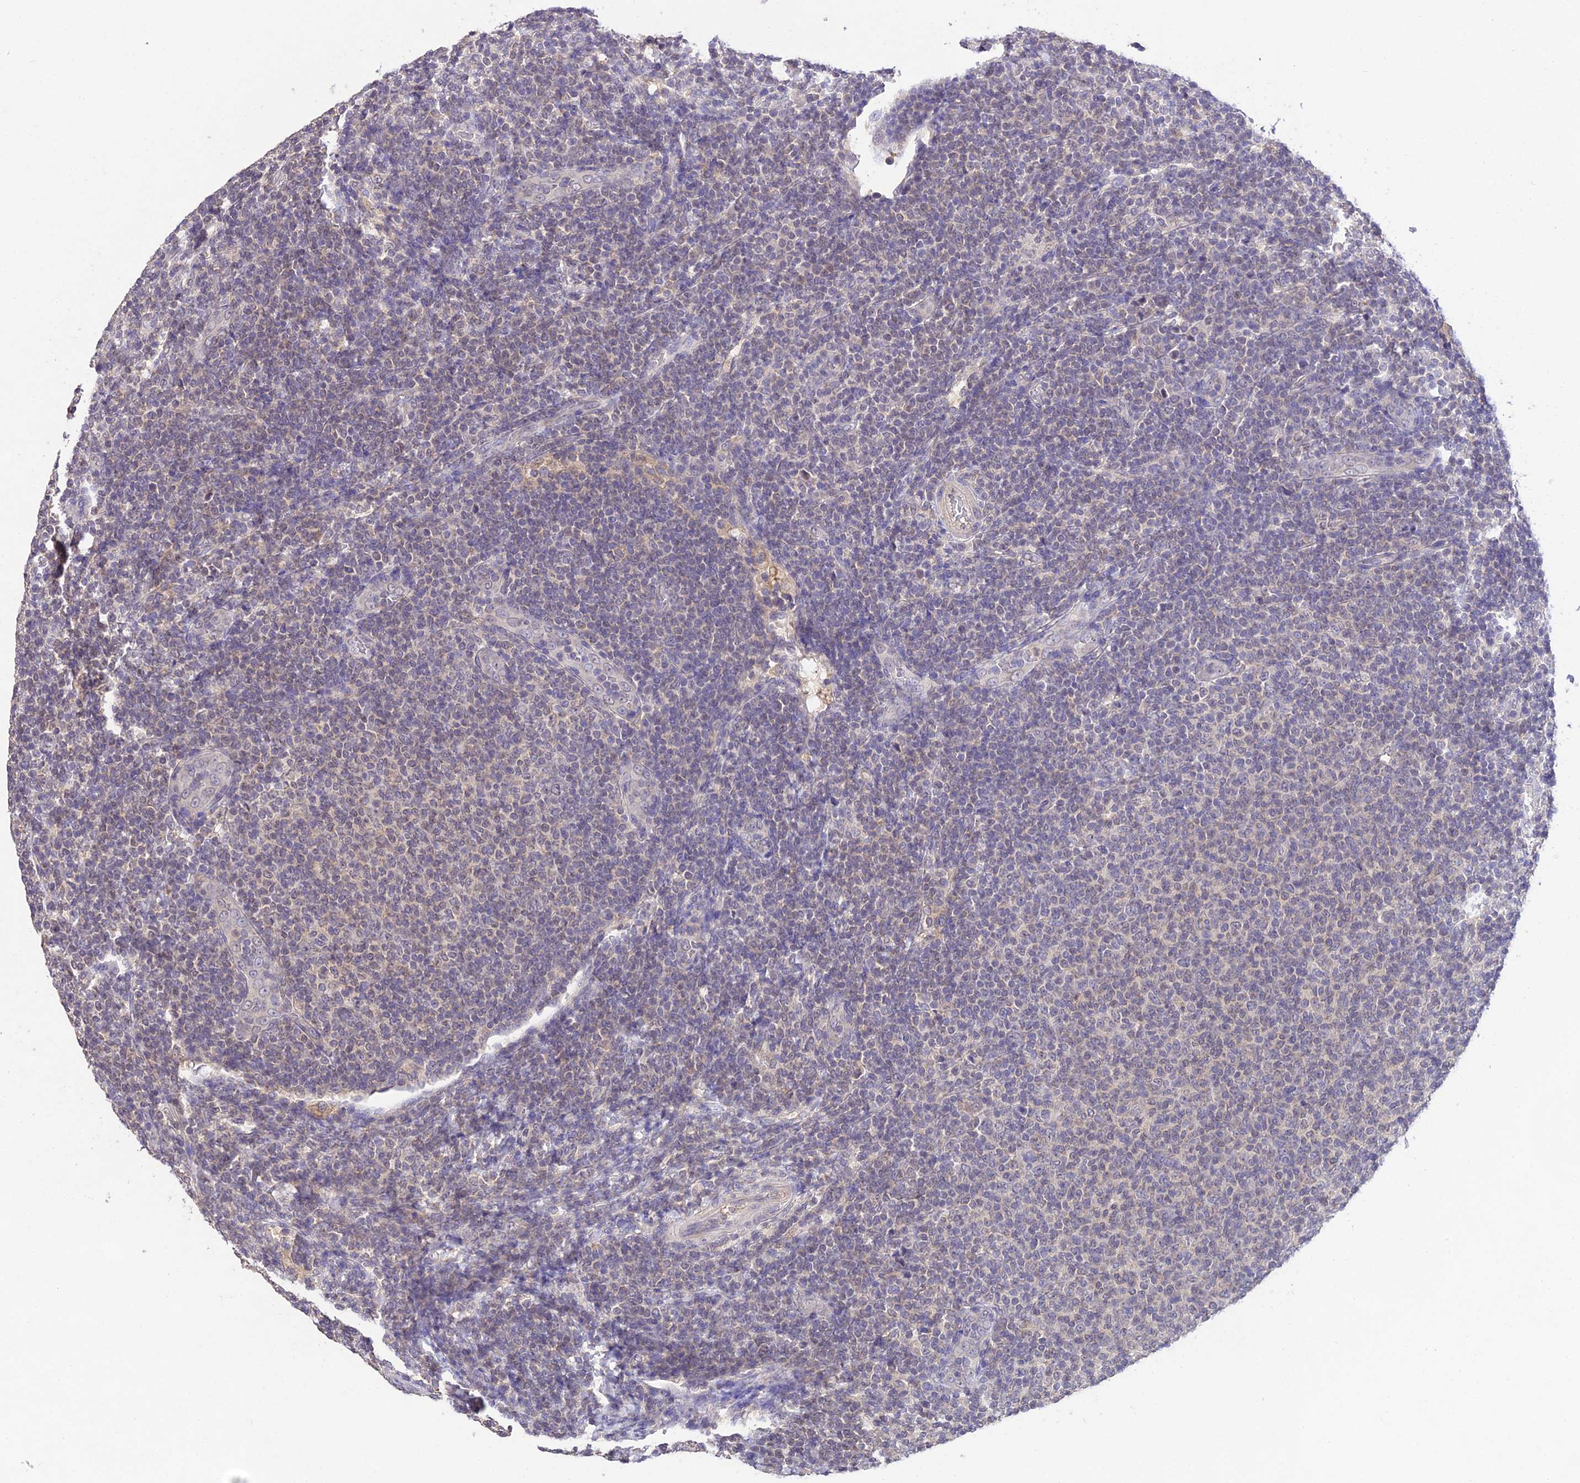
{"staining": {"intensity": "negative", "quantity": "none", "location": "none"}, "tissue": "lymphoma", "cell_type": "Tumor cells", "image_type": "cancer", "snomed": [{"axis": "morphology", "description": "Malignant lymphoma, non-Hodgkin's type, Low grade"}, {"axis": "topography", "description": "Lymph node"}], "caption": "Tumor cells show no significant staining in low-grade malignant lymphoma, non-Hodgkin's type.", "gene": "PGK1", "patient": {"sex": "male", "age": 66}}